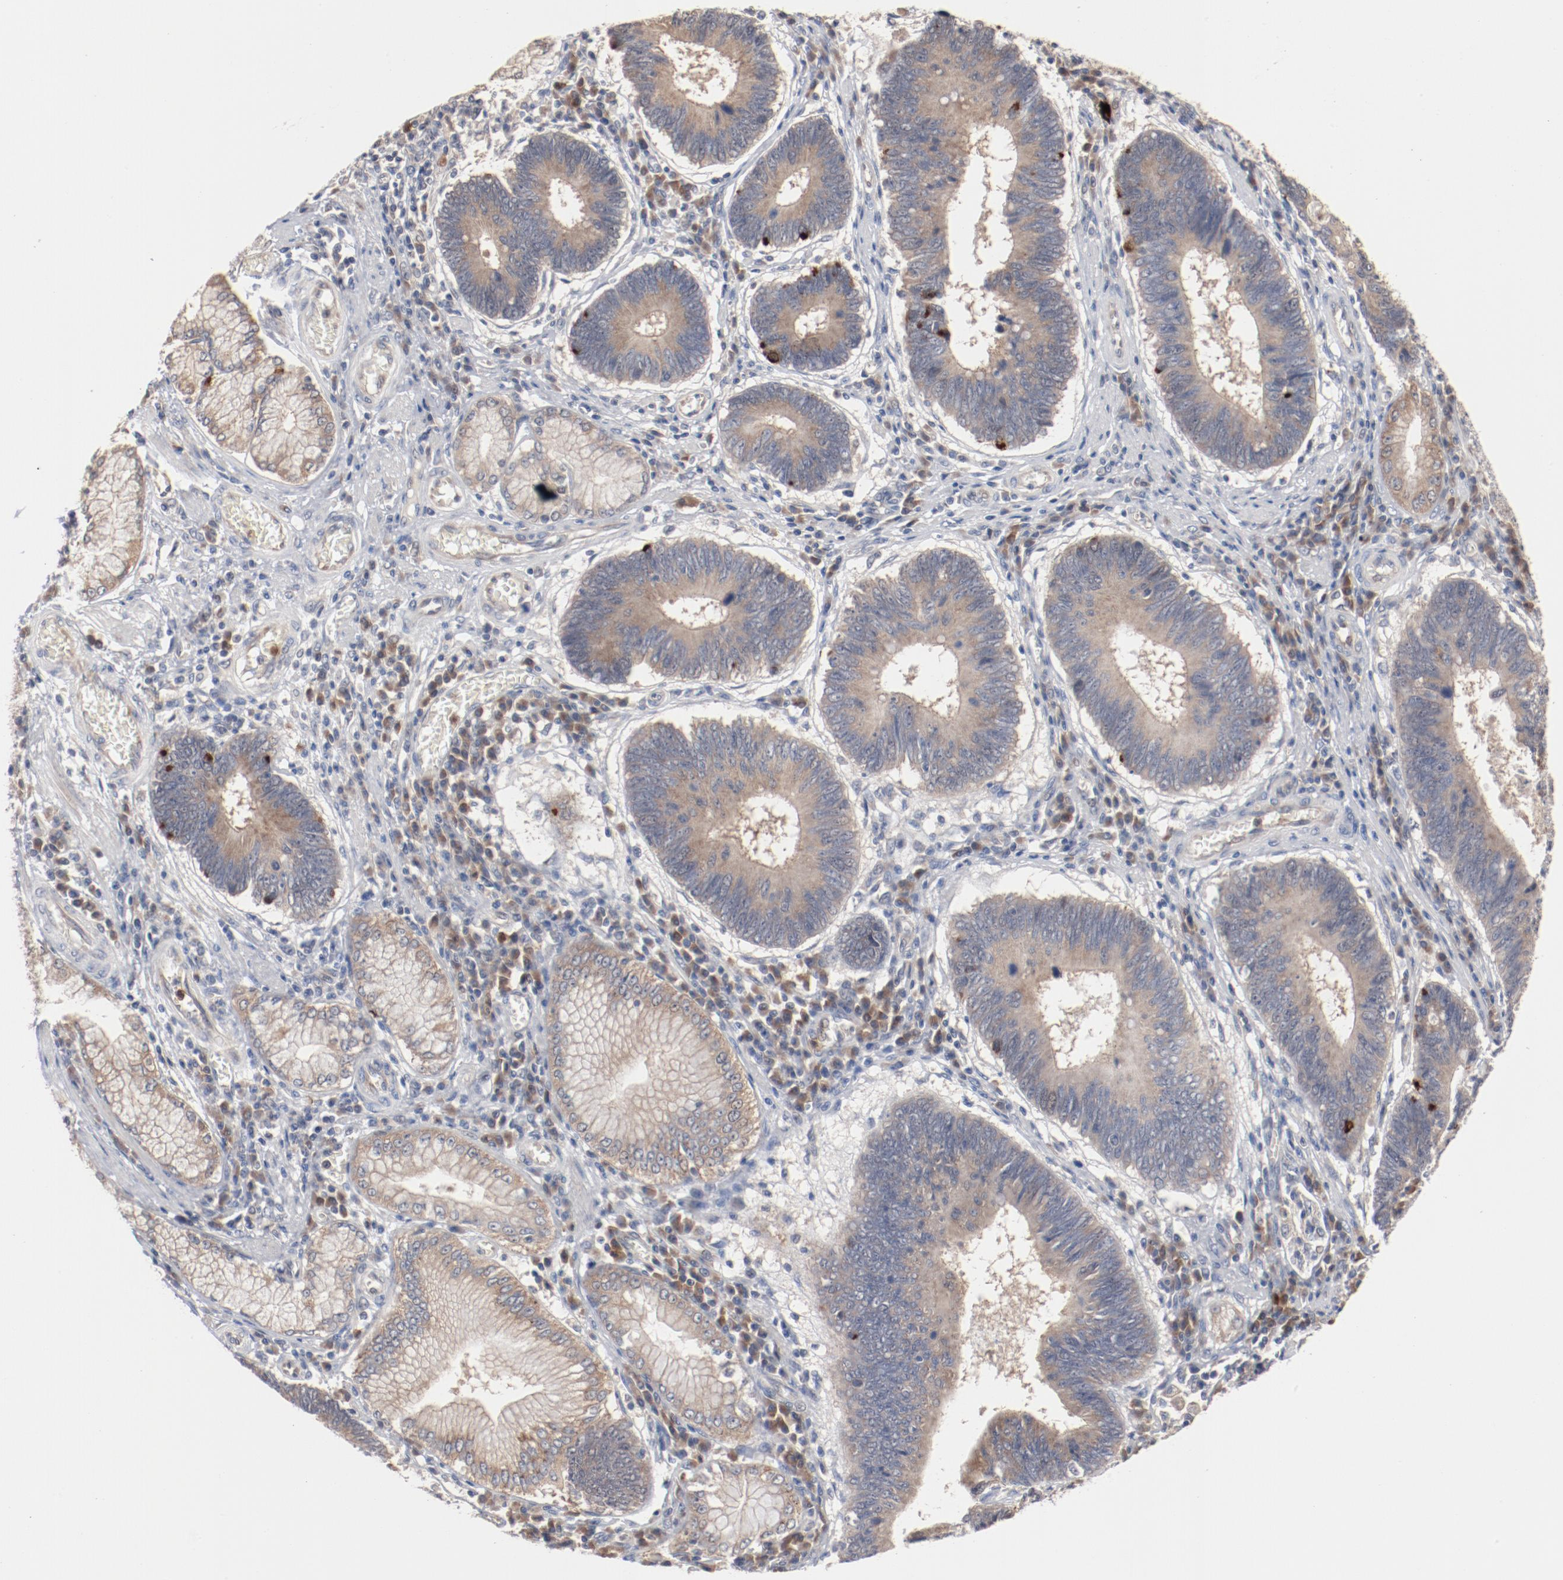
{"staining": {"intensity": "moderate", "quantity": ">75%", "location": "cytoplasmic/membranous"}, "tissue": "stomach cancer", "cell_type": "Tumor cells", "image_type": "cancer", "snomed": [{"axis": "morphology", "description": "Adenocarcinoma, NOS"}, {"axis": "topography", "description": "Stomach"}], "caption": "Stomach cancer (adenocarcinoma) stained with a protein marker shows moderate staining in tumor cells.", "gene": "RNASE11", "patient": {"sex": "male", "age": 59}}